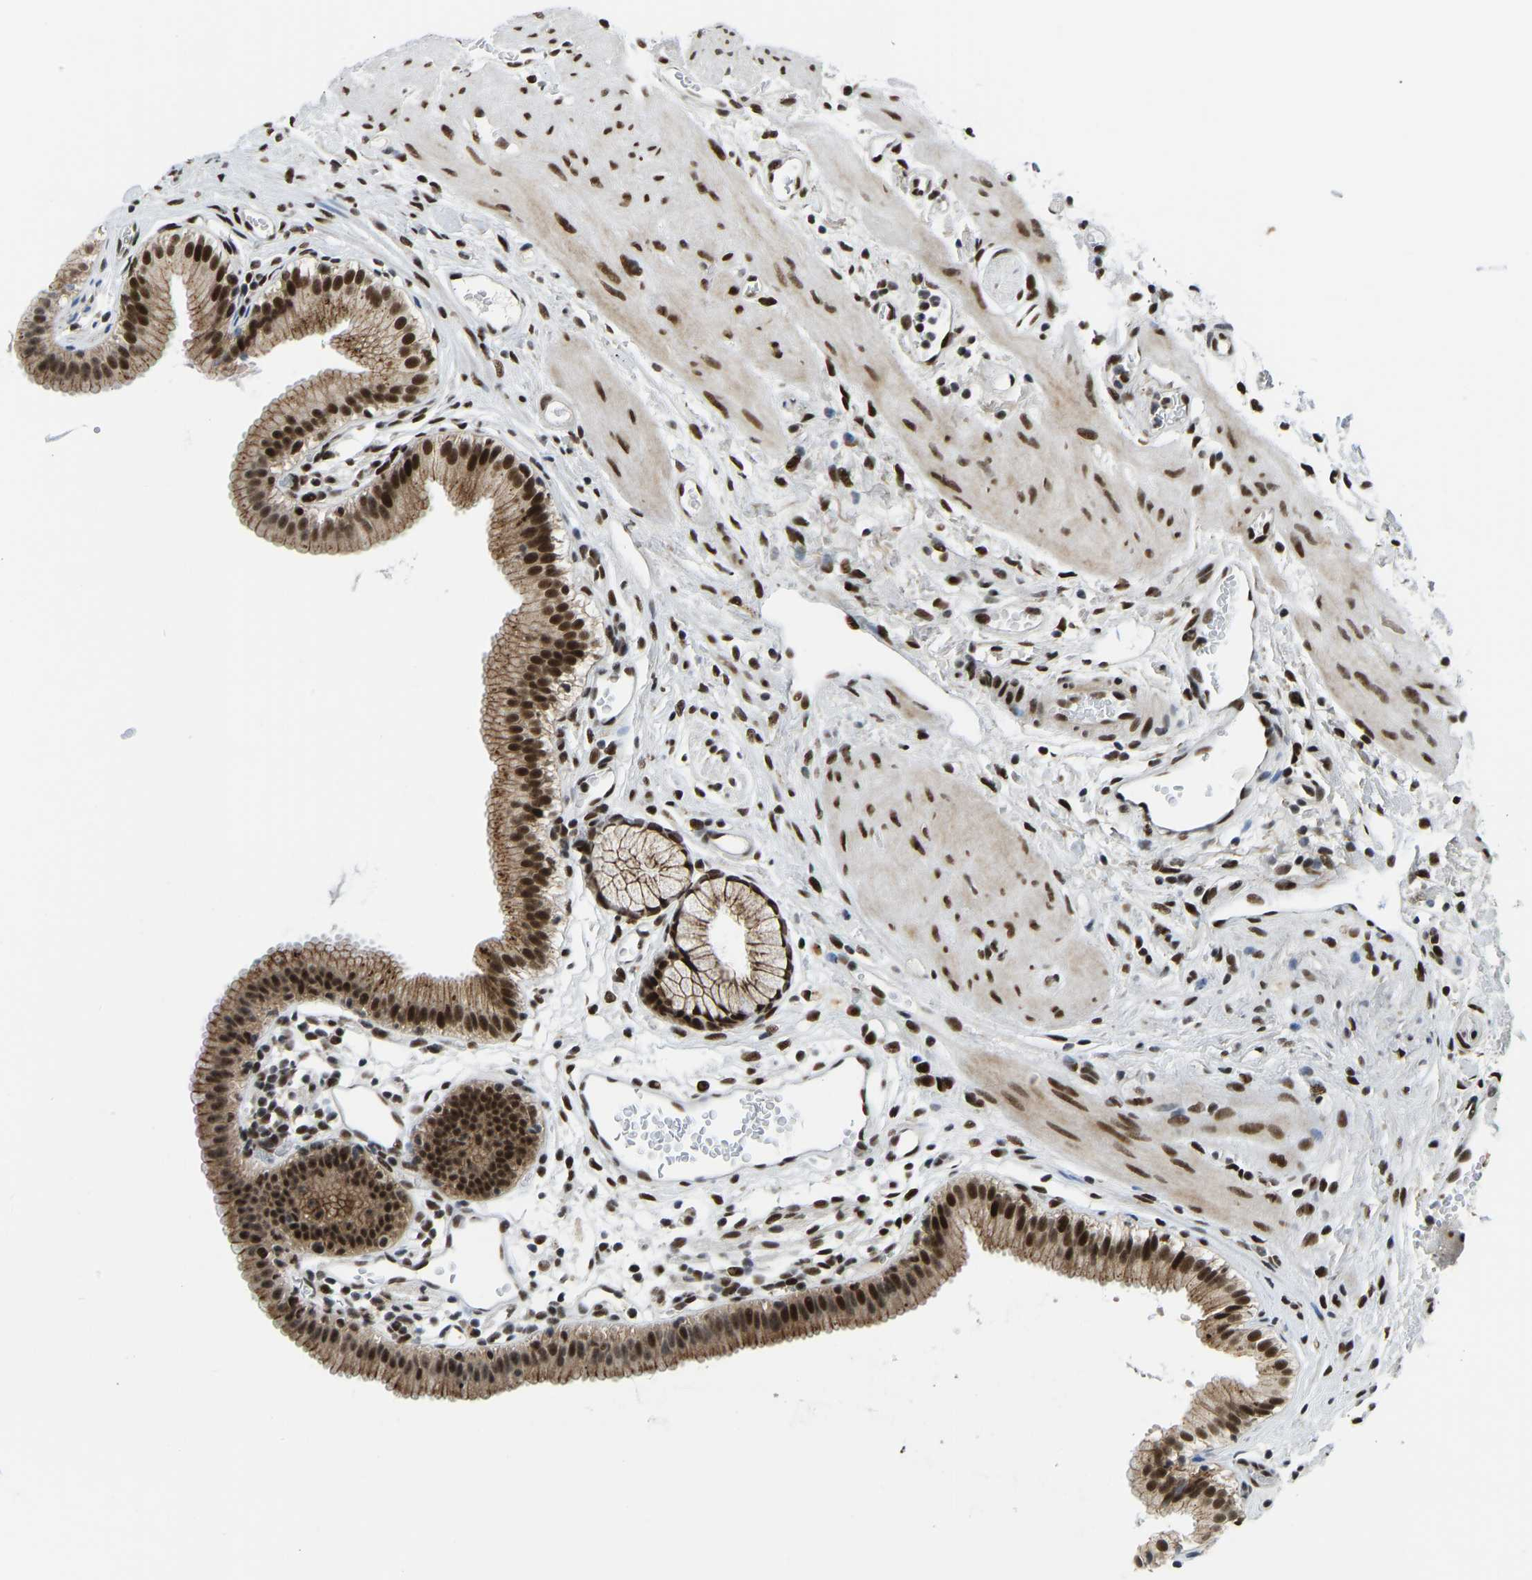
{"staining": {"intensity": "strong", "quantity": ">75%", "location": "cytoplasmic/membranous,nuclear"}, "tissue": "gallbladder", "cell_type": "Glandular cells", "image_type": "normal", "snomed": [{"axis": "morphology", "description": "Normal tissue, NOS"}, {"axis": "topography", "description": "Gallbladder"}], "caption": "IHC image of unremarkable gallbladder: human gallbladder stained using immunohistochemistry reveals high levels of strong protein expression localized specifically in the cytoplasmic/membranous,nuclear of glandular cells, appearing as a cytoplasmic/membranous,nuclear brown color.", "gene": "FOXK1", "patient": {"sex": "female", "age": 26}}